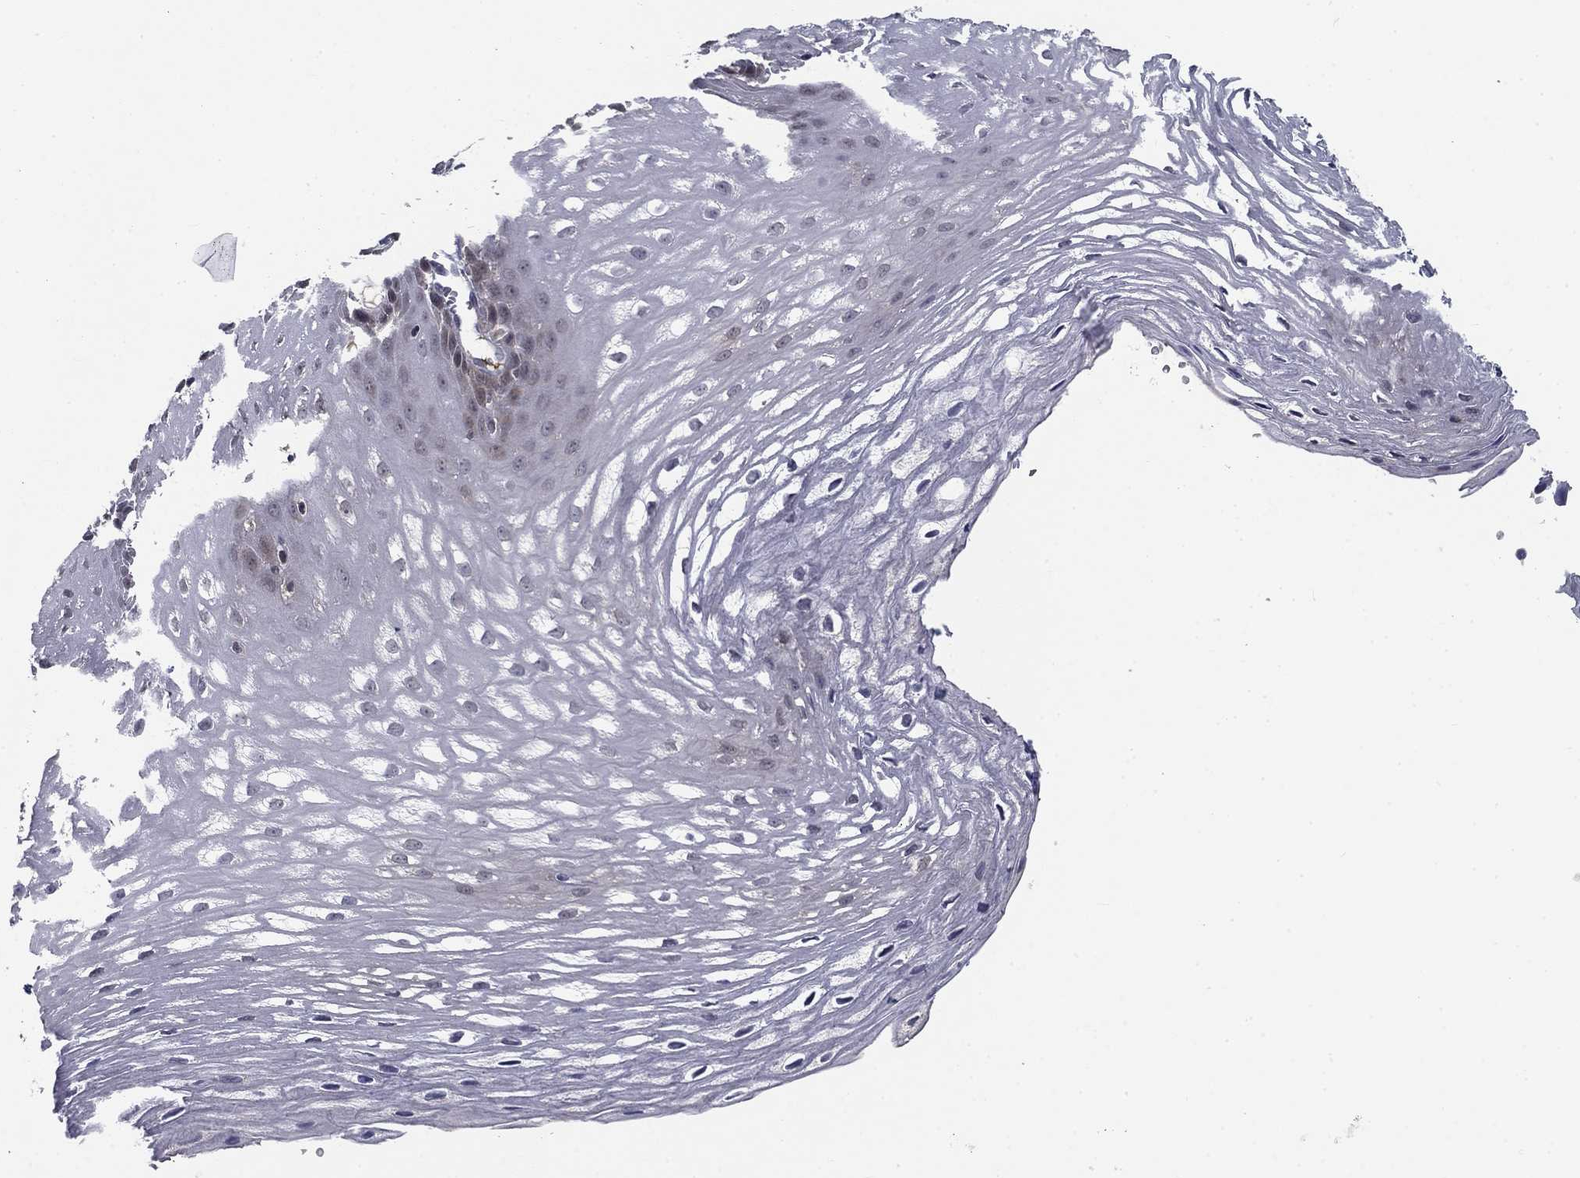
{"staining": {"intensity": "negative", "quantity": "none", "location": "none"}, "tissue": "esophagus", "cell_type": "Squamous epithelial cells", "image_type": "normal", "snomed": [{"axis": "morphology", "description": "Normal tissue, NOS"}, {"axis": "topography", "description": "Esophagus"}], "caption": "Protein analysis of normal esophagus displays no significant staining in squamous epithelial cells. (Stains: DAB (3,3'-diaminobenzidine) immunohistochemistry (IHC) with hematoxylin counter stain, Microscopy: brightfield microscopy at high magnification).", "gene": "NIT2", "patient": {"sex": "male", "age": 72}}